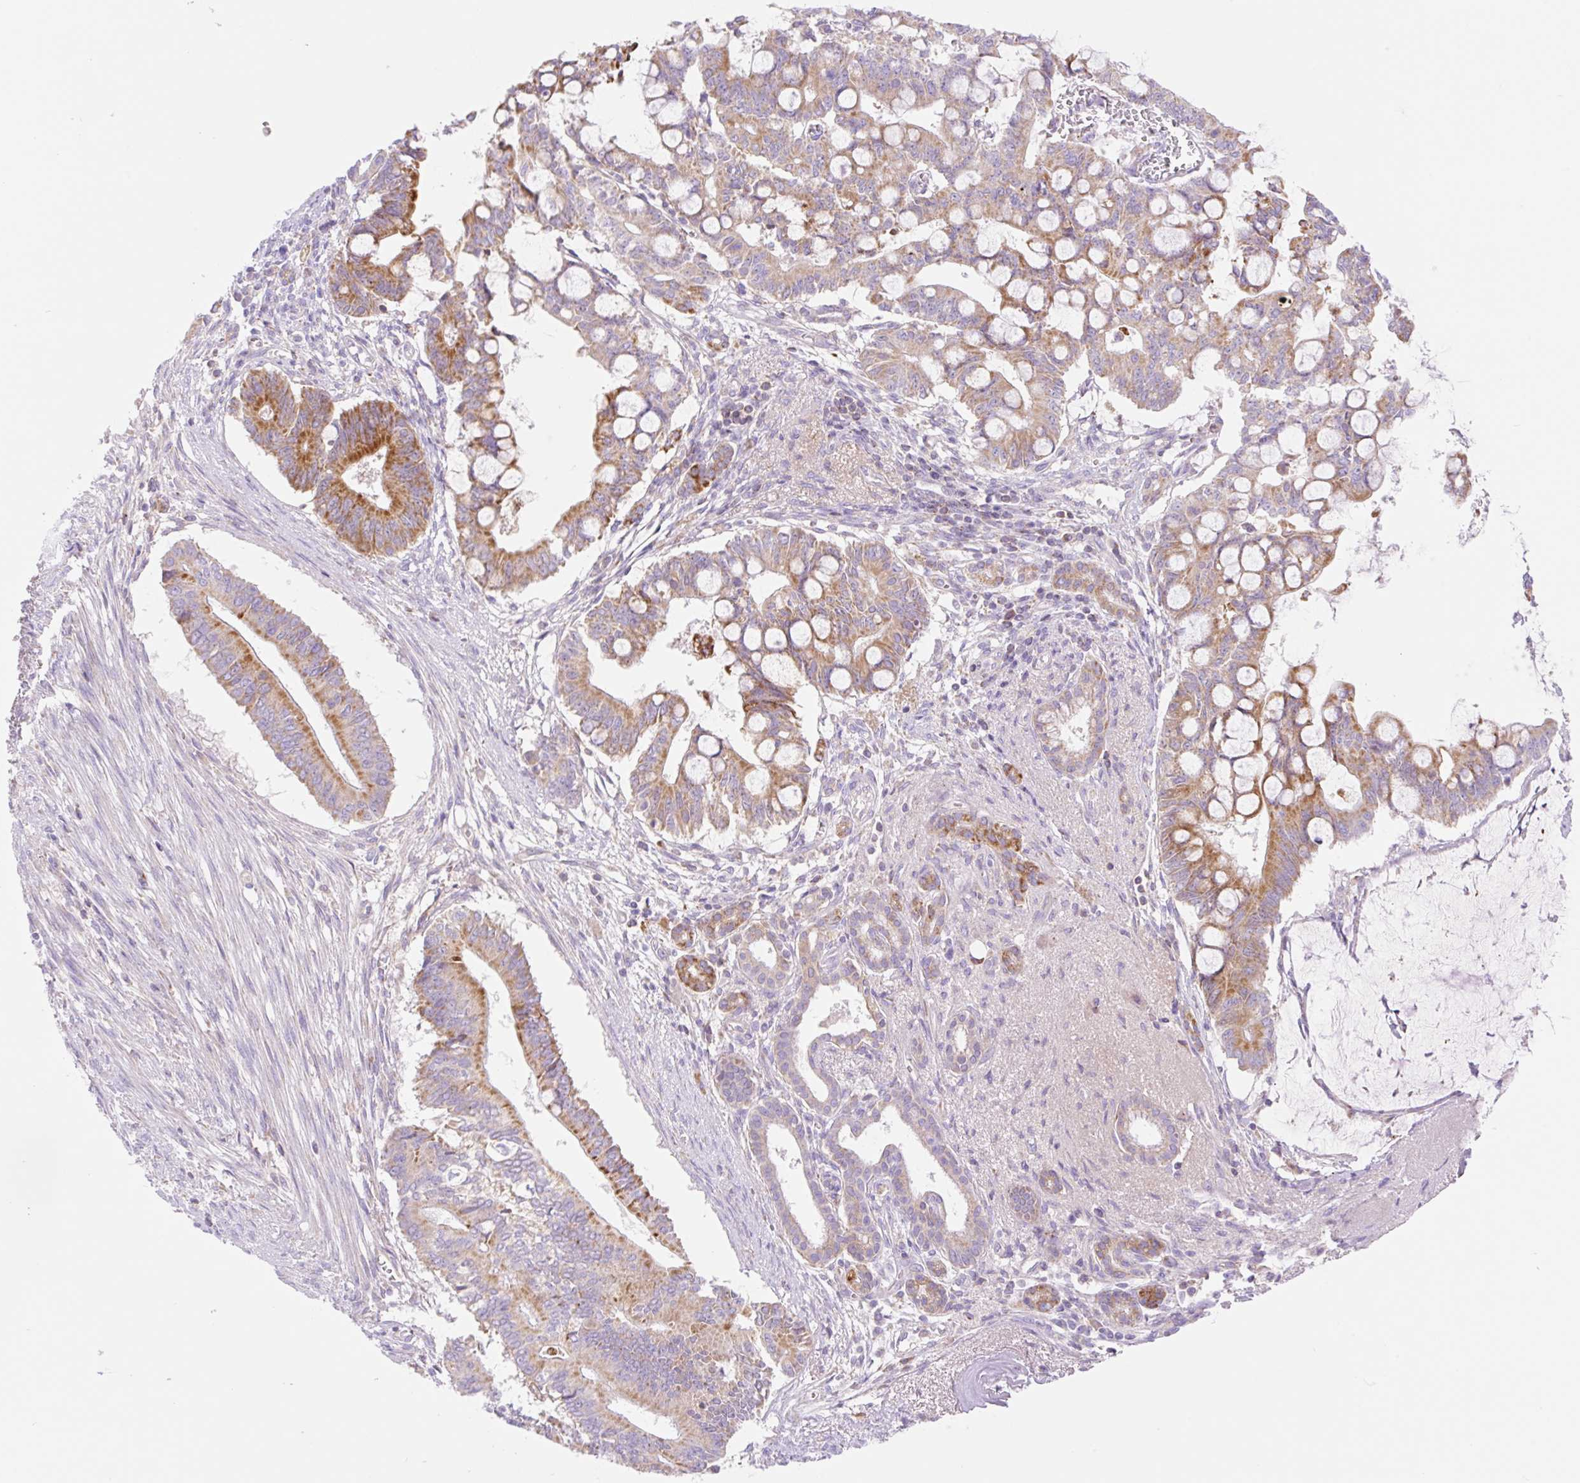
{"staining": {"intensity": "moderate", "quantity": ">75%", "location": "cytoplasmic/membranous"}, "tissue": "pancreatic cancer", "cell_type": "Tumor cells", "image_type": "cancer", "snomed": [{"axis": "morphology", "description": "Adenocarcinoma, NOS"}, {"axis": "topography", "description": "Pancreas"}], "caption": "The immunohistochemical stain labels moderate cytoplasmic/membranous expression in tumor cells of adenocarcinoma (pancreatic) tissue.", "gene": "ETNK2", "patient": {"sex": "male", "age": 68}}